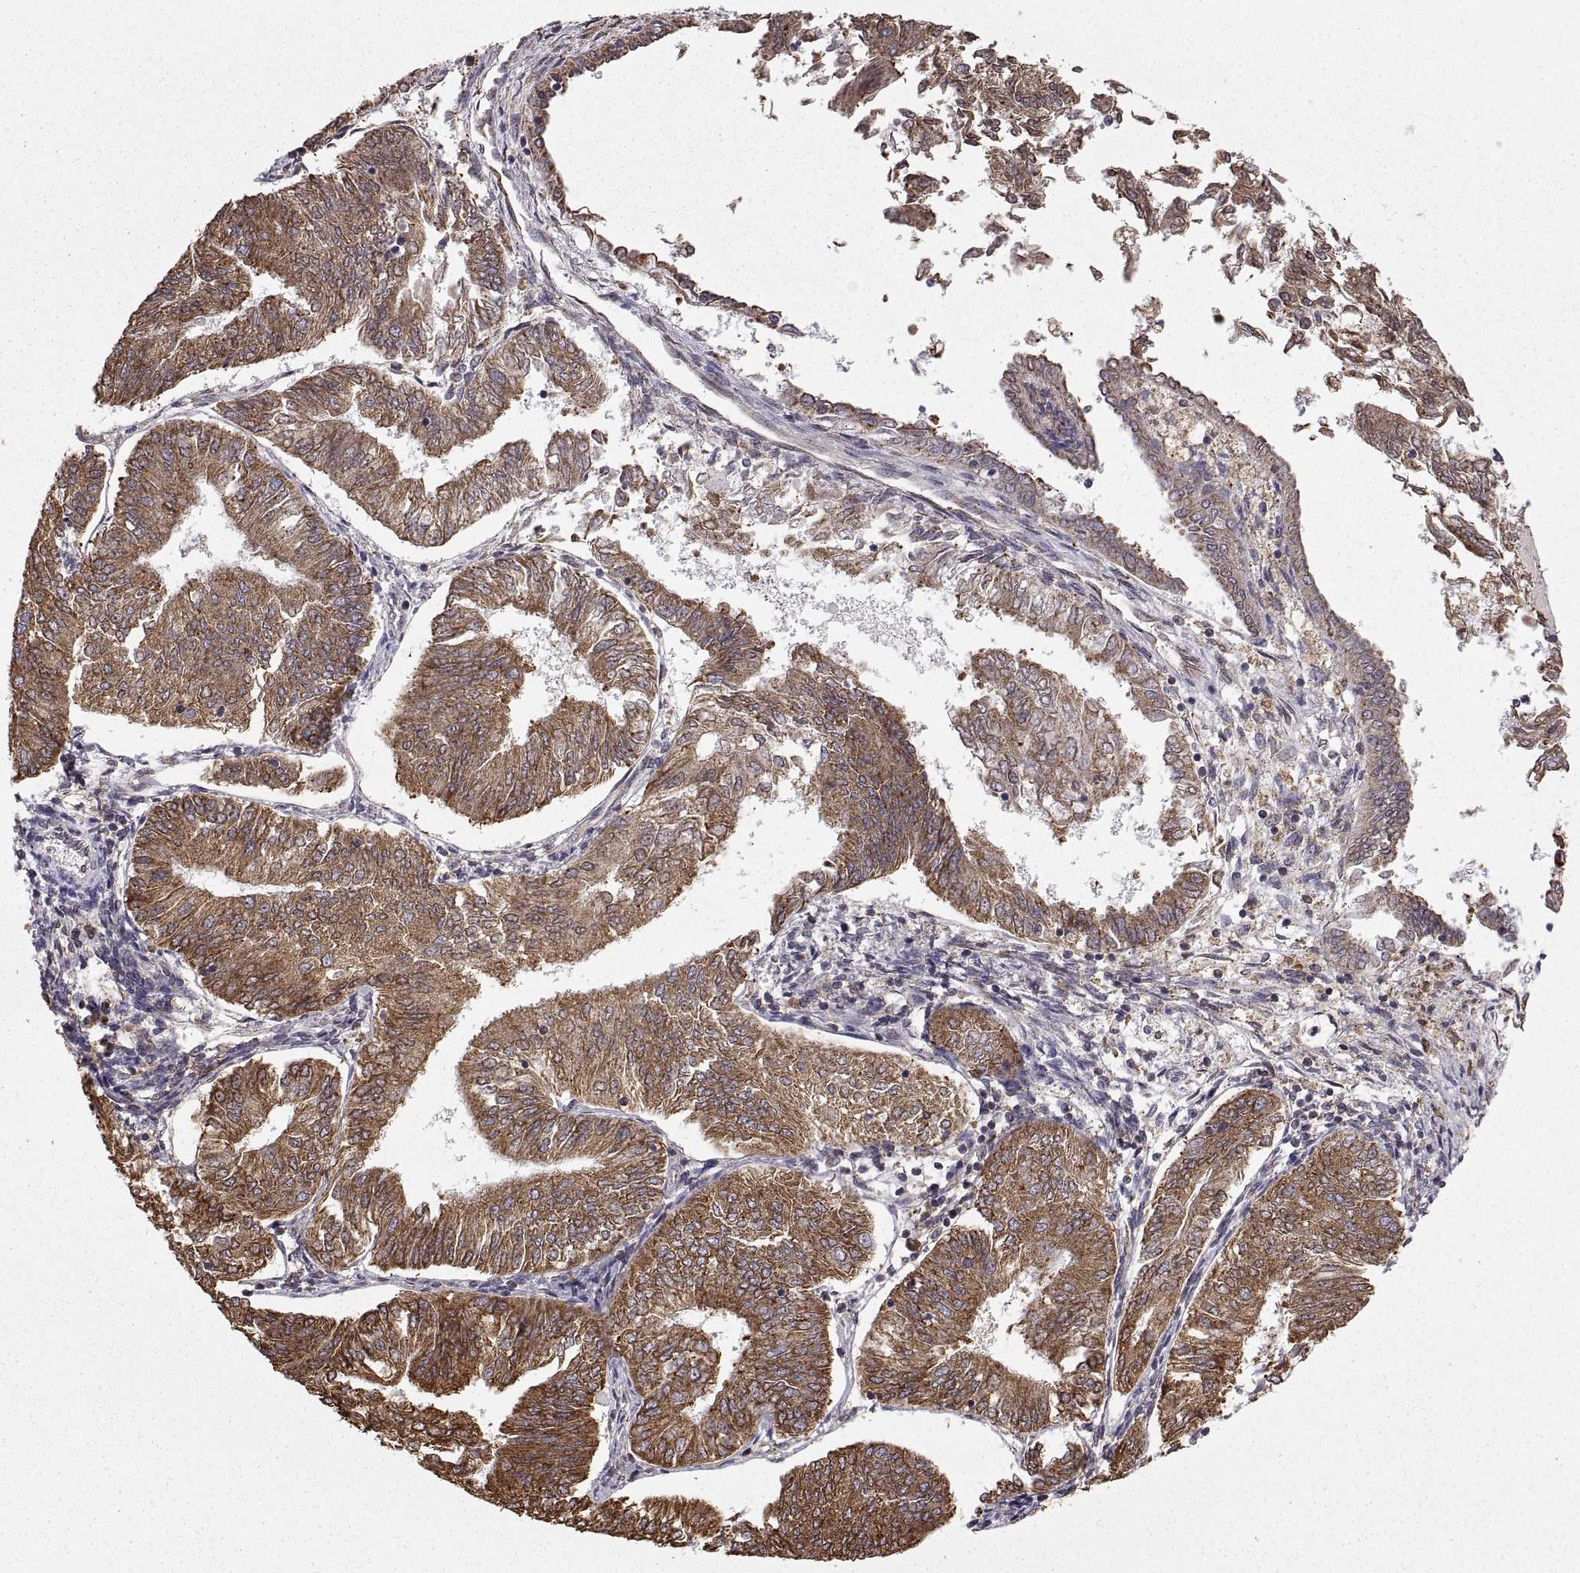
{"staining": {"intensity": "moderate", "quantity": ">75%", "location": "cytoplasmic/membranous"}, "tissue": "endometrial cancer", "cell_type": "Tumor cells", "image_type": "cancer", "snomed": [{"axis": "morphology", "description": "Adenocarcinoma, NOS"}, {"axis": "topography", "description": "Endometrium"}], "caption": "Protein analysis of endometrial cancer (adenocarcinoma) tissue reveals moderate cytoplasmic/membranous positivity in approximately >75% of tumor cells. (DAB IHC, brown staining for protein, blue staining for nuclei).", "gene": "PDIA3", "patient": {"sex": "female", "age": 58}}